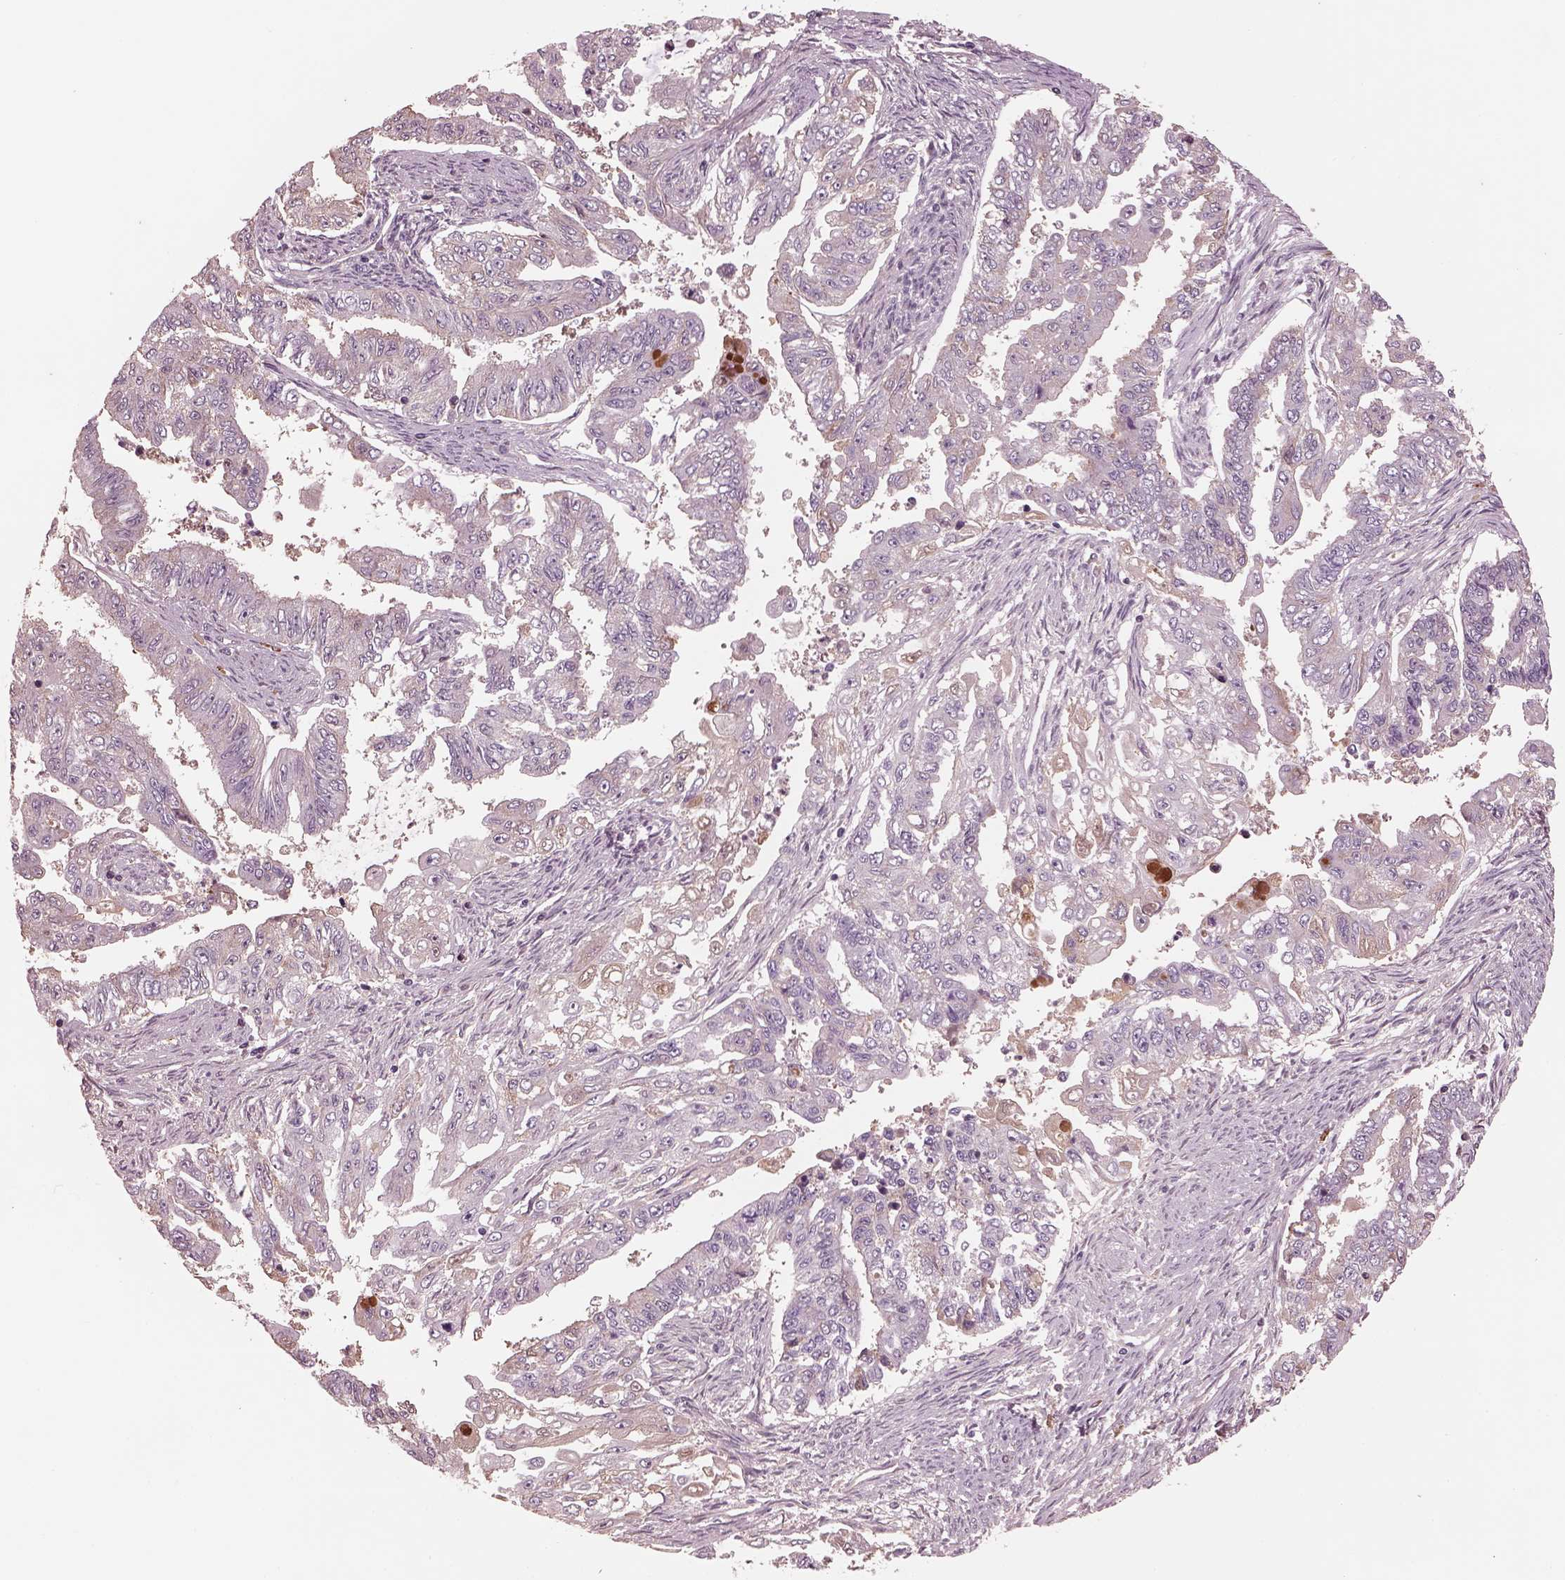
{"staining": {"intensity": "negative", "quantity": "none", "location": "none"}, "tissue": "endometrial cancer", "cell_type": "Tumor cells", "image_type": "cancer", "snomed": [{"axis": "morphology", "description": "Adenocarcinoma, NOS"}, {"axis": "topography", "description": "Uterus"}], "caption": "Immunohistochemical staining of endometrial cancer shows no significant expression in tumor cells.", "gene": "PTX4", "patient": {"sex": "female", "age": 59}}